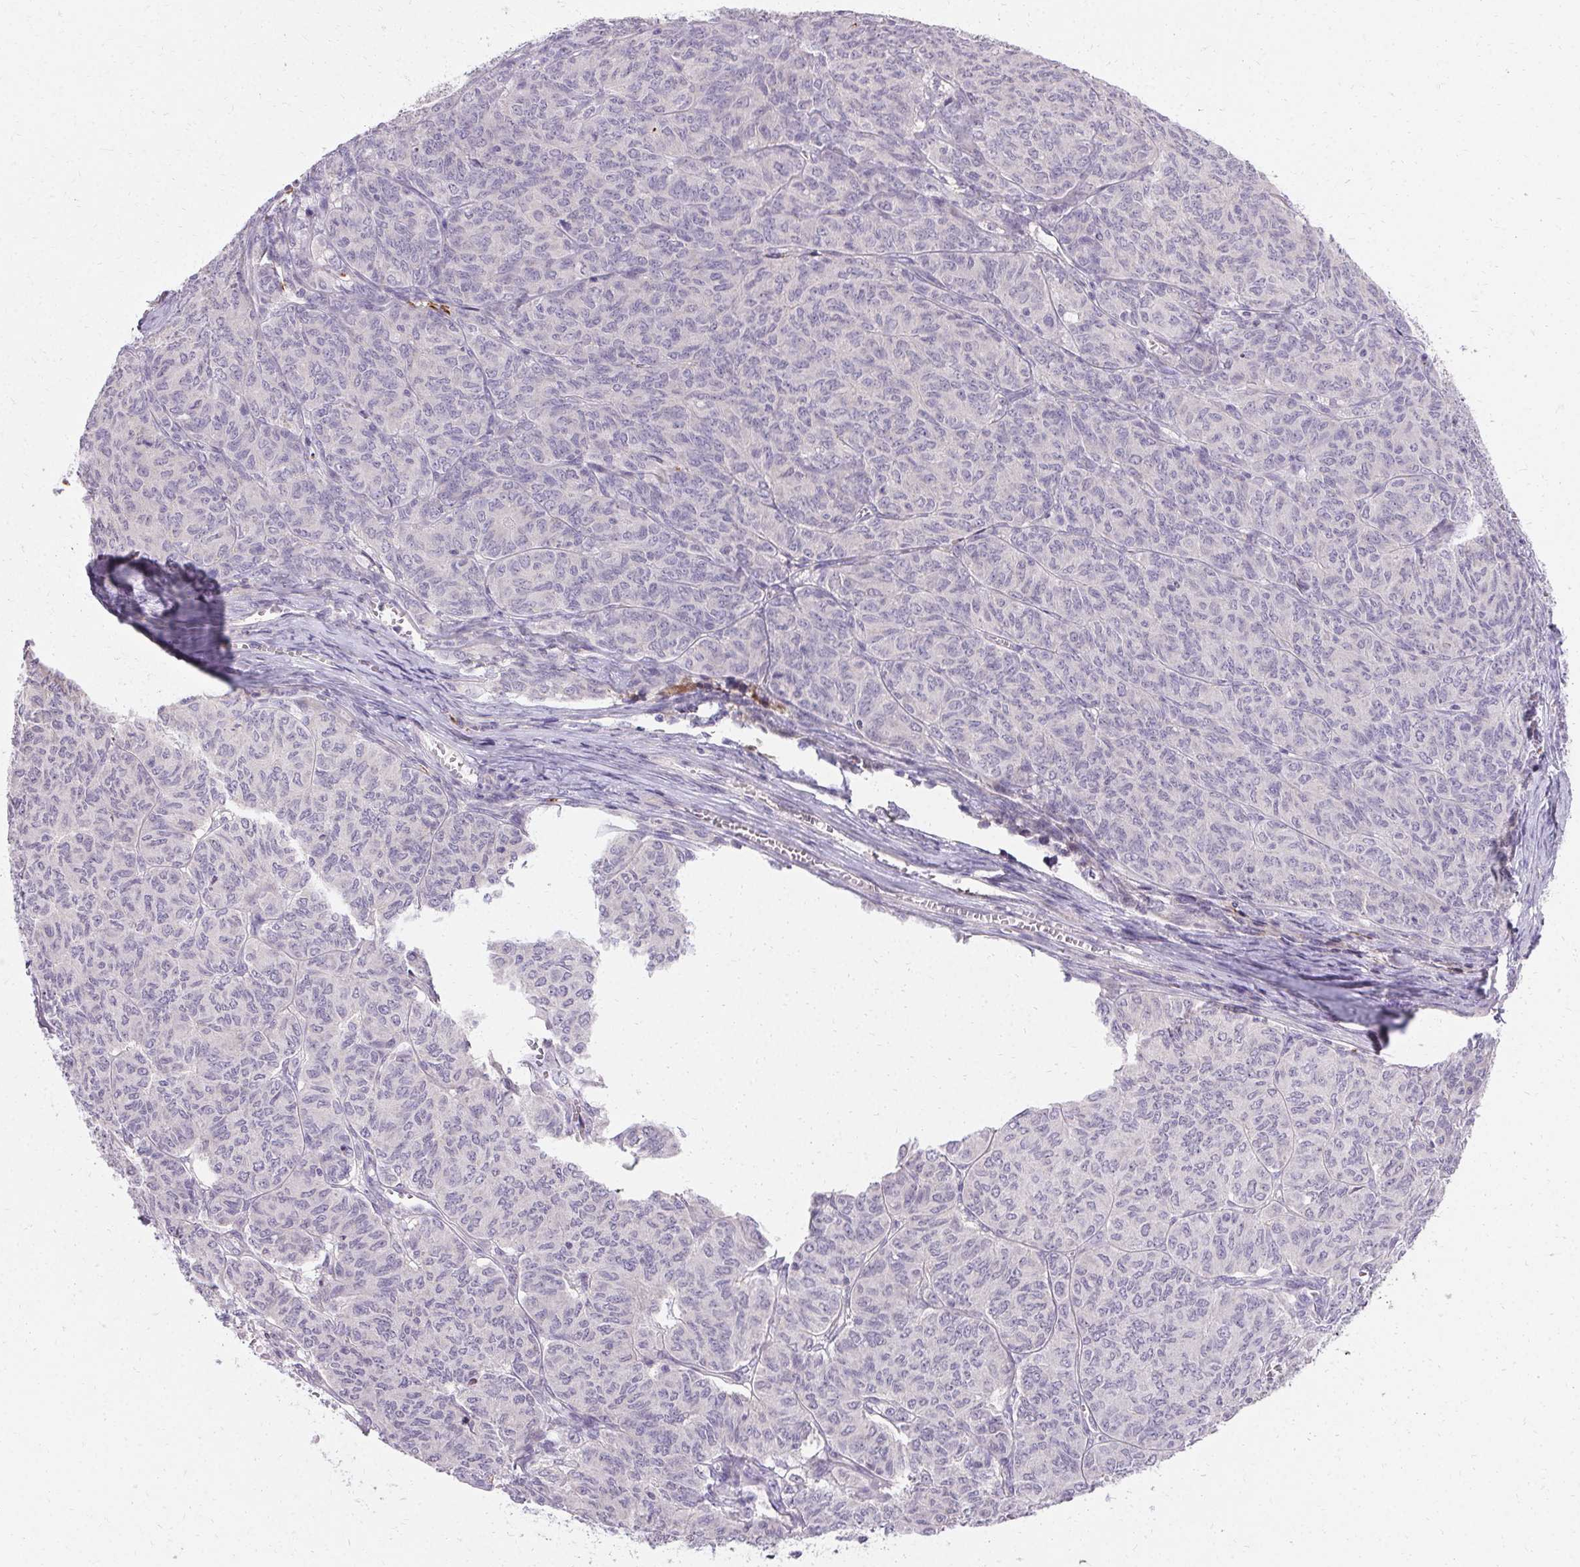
{"staining": {"intensity": "negative", "quantity": "none", "location": "none"}, "tissue": "ovarian cancer", "cell_type": "Tumor cells", "image_type": "cancer", "snomed": [{"axis": "morphology", "description": "Carcinoma, endometroid"}, {"axis": "topography", "description": "Ovary"}], "caption": "This is an IHC histopathology image of ovarian endometroid carcinoma. There is no staining in tumor cells.", "gene": "TRIP13", "patient": {"sex": "female", "age": 80}}